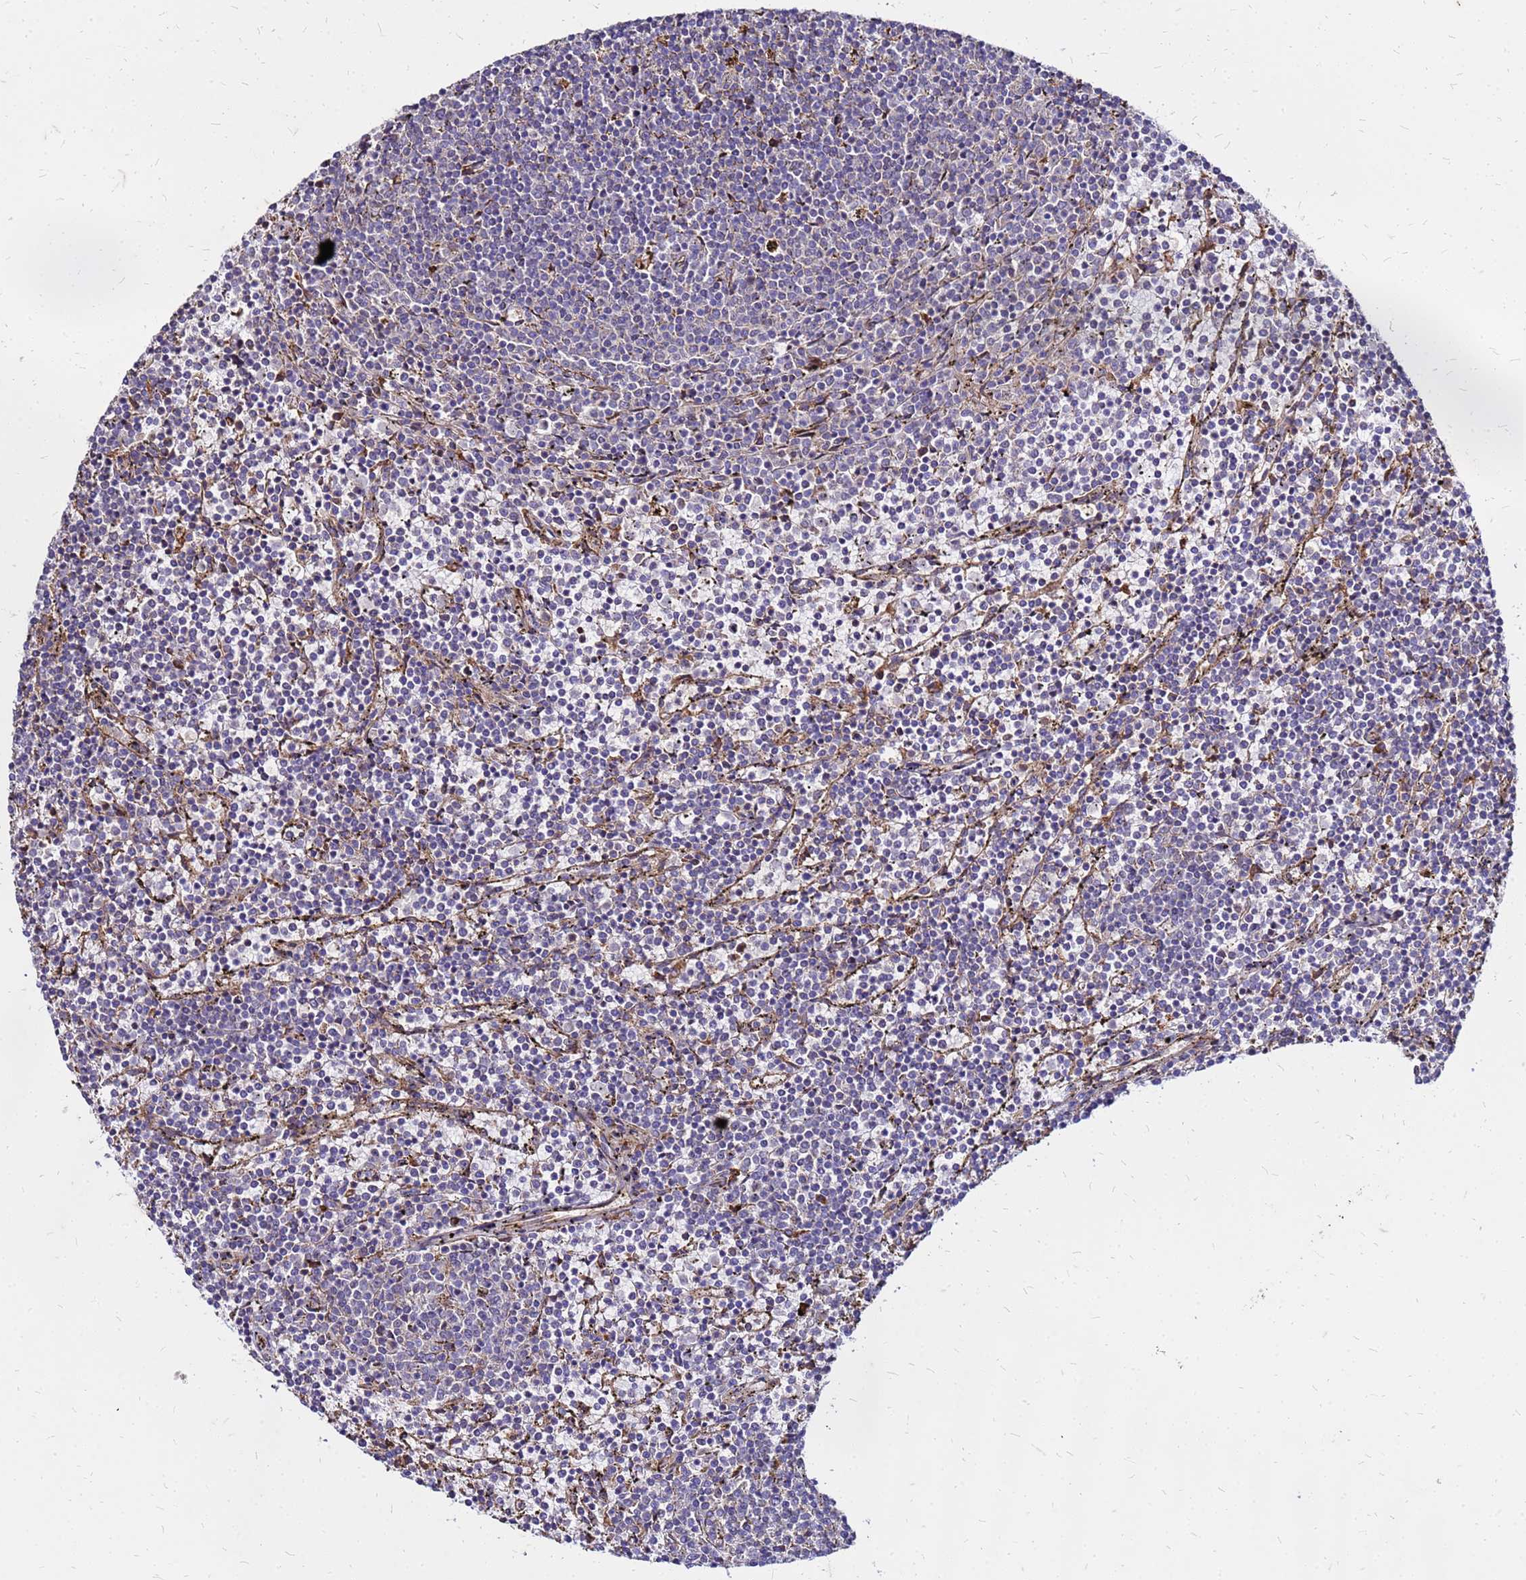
{"staining": {"intensity": "negative", "quantity": "none", "location": "none"}, "tissue": "lymphoma", "cell_type": "Tumor cells", "image_type": "cancer", "snomed": [{"axis": "morphology", "description": "Malignant lymphoma, non-Hodgkin's type, Low grade"}, {"axis": "topography", "description": "Spleen"}], "caption": "High magnification brightfield microscopy of lymphoma stained with DAB (3,3'-diaminobenzidine) (brown) and counterstained with hematoxylin (blue): tumor cells show no significant expression.", "gene": "VMO1", "patient": {"sex": "female", "age": 50}}